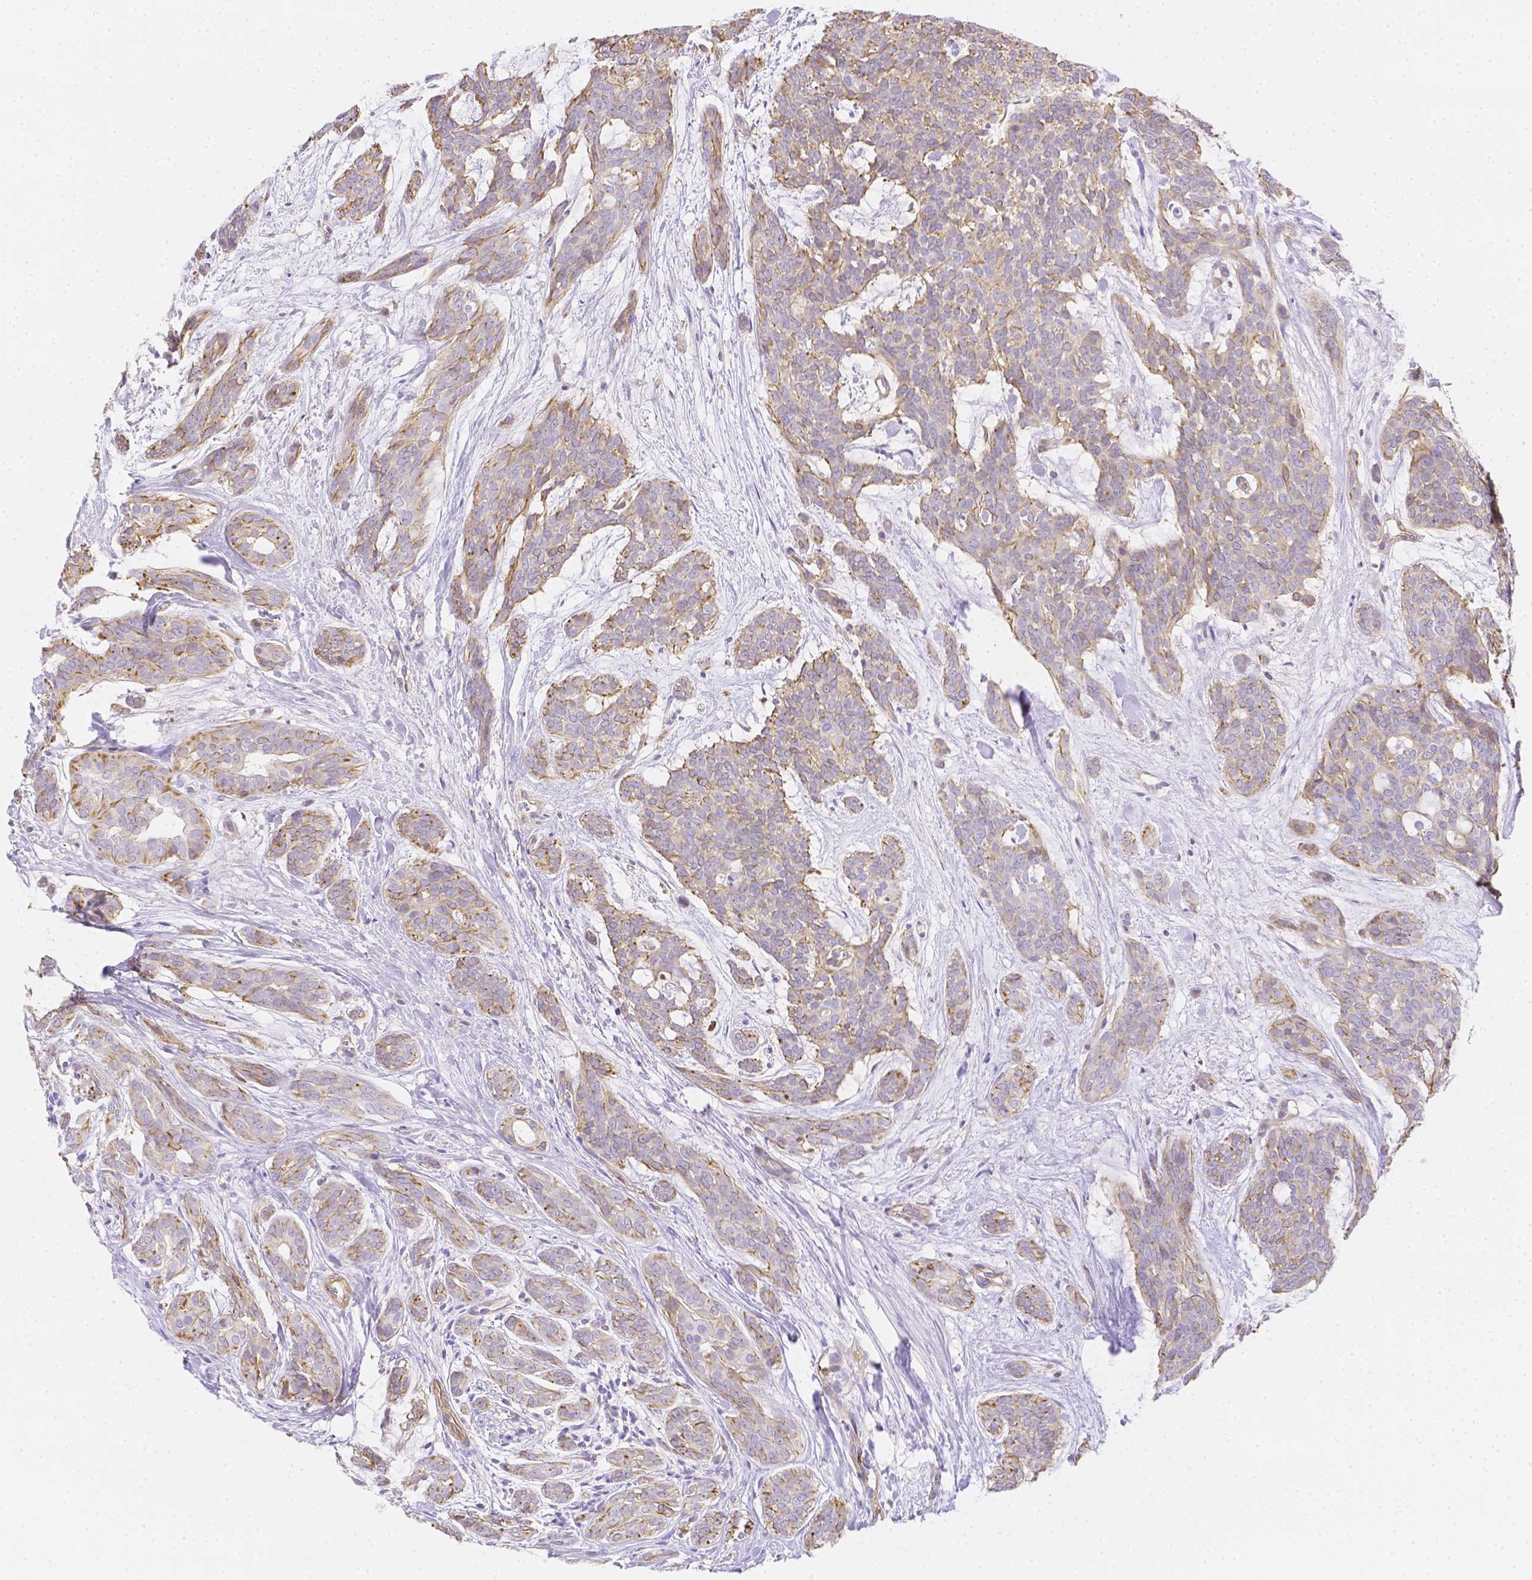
{"staining": {"intensity": "weak", "quantity": "25%-75%", "location": "cytoplasmic/membranous"}, "tissue": "head and neck cancer", "cell_type": "Tumor cells", "image_type": "cancer", "snomed": [{"axis": "morphology", "description": "Adenocarcinoma, NOS"}, {"axis": "topography", "description": "Head-Neck"}], "caption": "An immunohistochemistry photomicrograph of neoplastic tissue is shown. Protein staining in brown shows weak cytoplasmic/membranous positivity in head and neck cancer within tumor cells.", "gene": "ASAH2", "patient": {"sex": "male", "age": 66}}